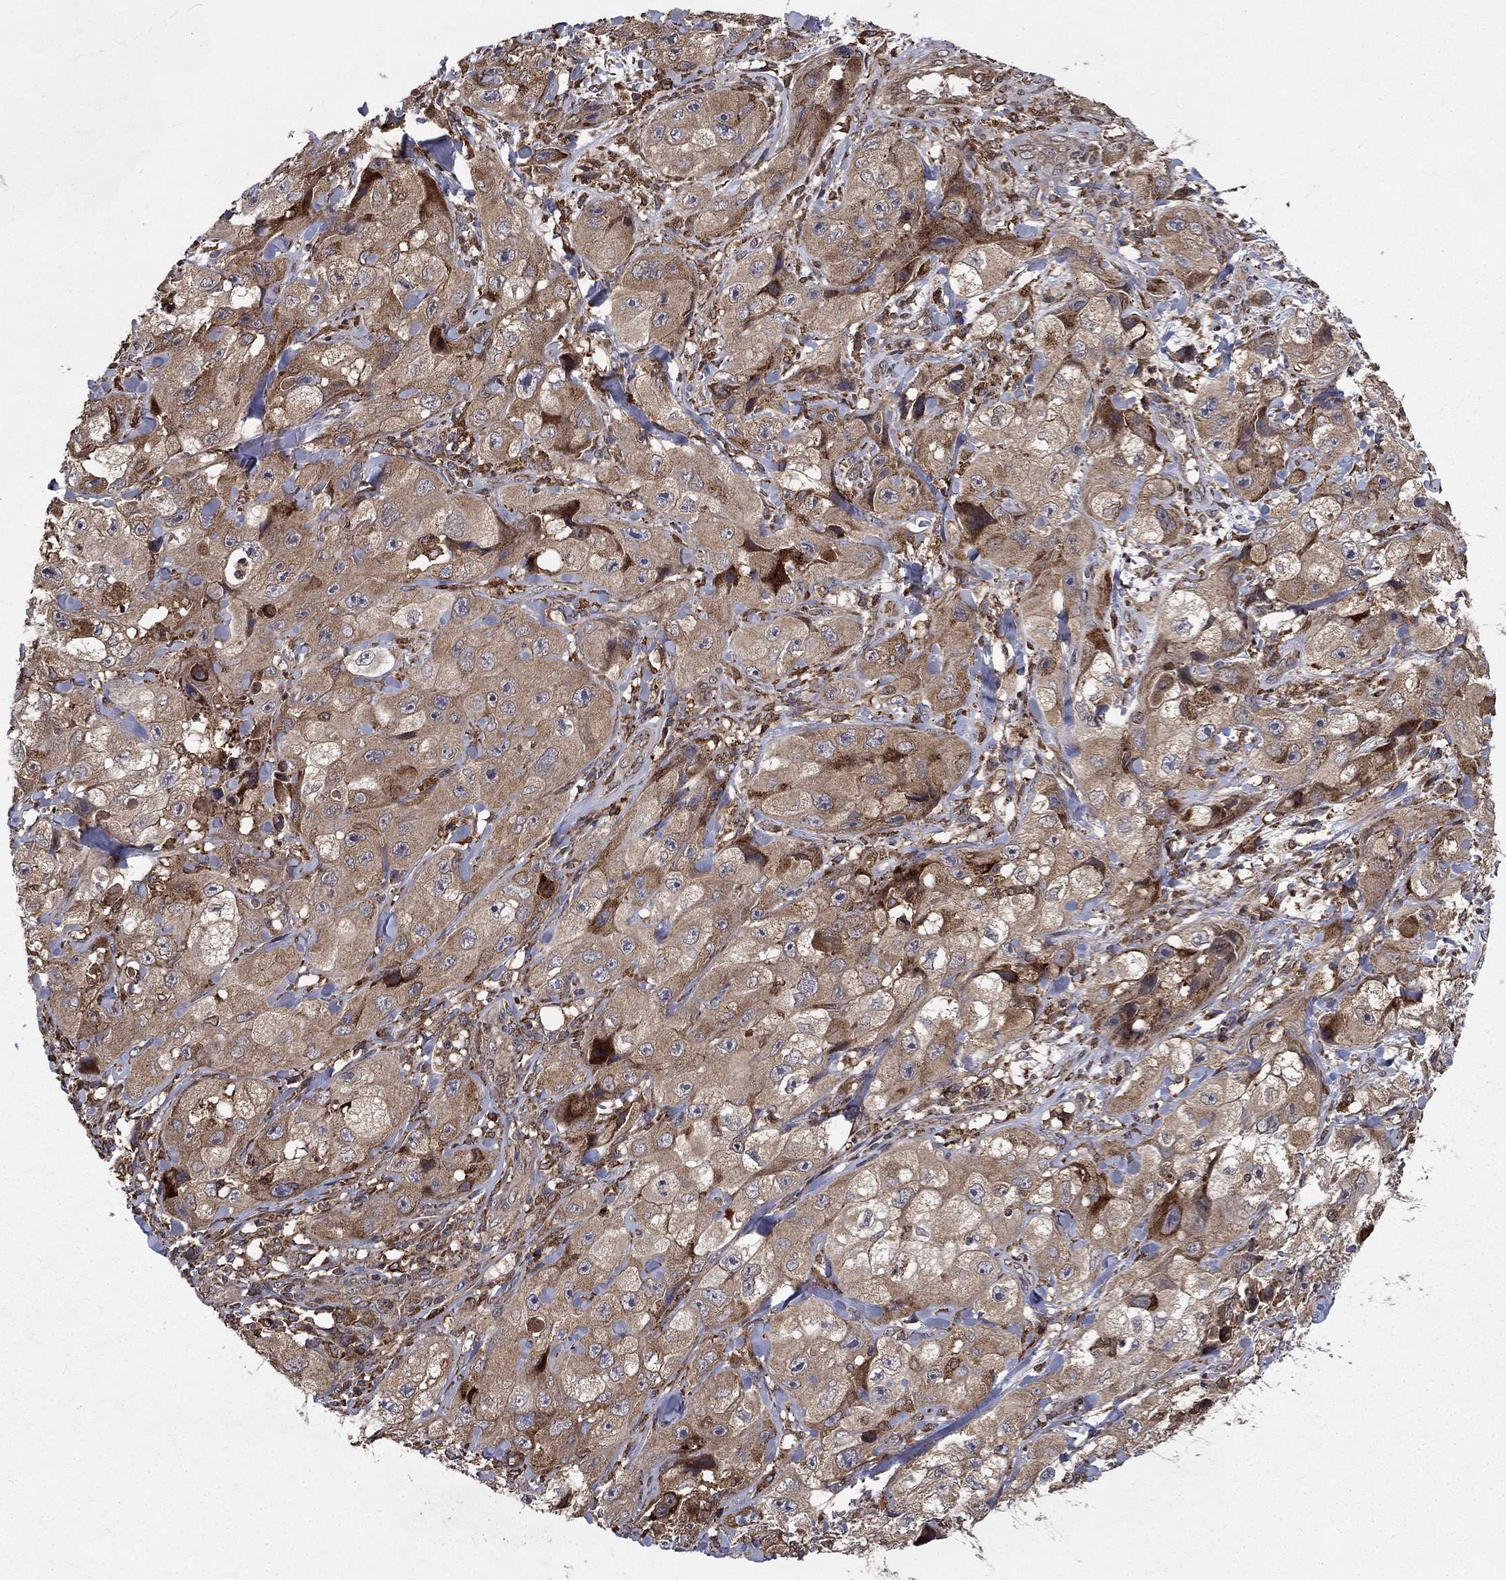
{"staining": {"intensity": "moderate", "quantity": "<25%", "location": "cytoplasmic/membranous"}, "tissue": "skin cancer", "cell_type": "Tumor cells", "image_type": "cancer", "snomed": [{"axis": "morphology", "description": "Squamous cell carcinoma, NOS"}, {"axis": "topography", "description": "Skin"}, {"axis": "topography", "description": "Subcutis"}], "caption": "The immunohistochemical stain labels moderate cytoplasmic/membranous staining in tumor cells of skin cancer tissue. The staining was performed using DAB, with brown indicating positive protein expression. Nuclei are stained blue with hematoxylin.", "gene": "BABAM2", "patient": {"sex": "male", "age": 73}}